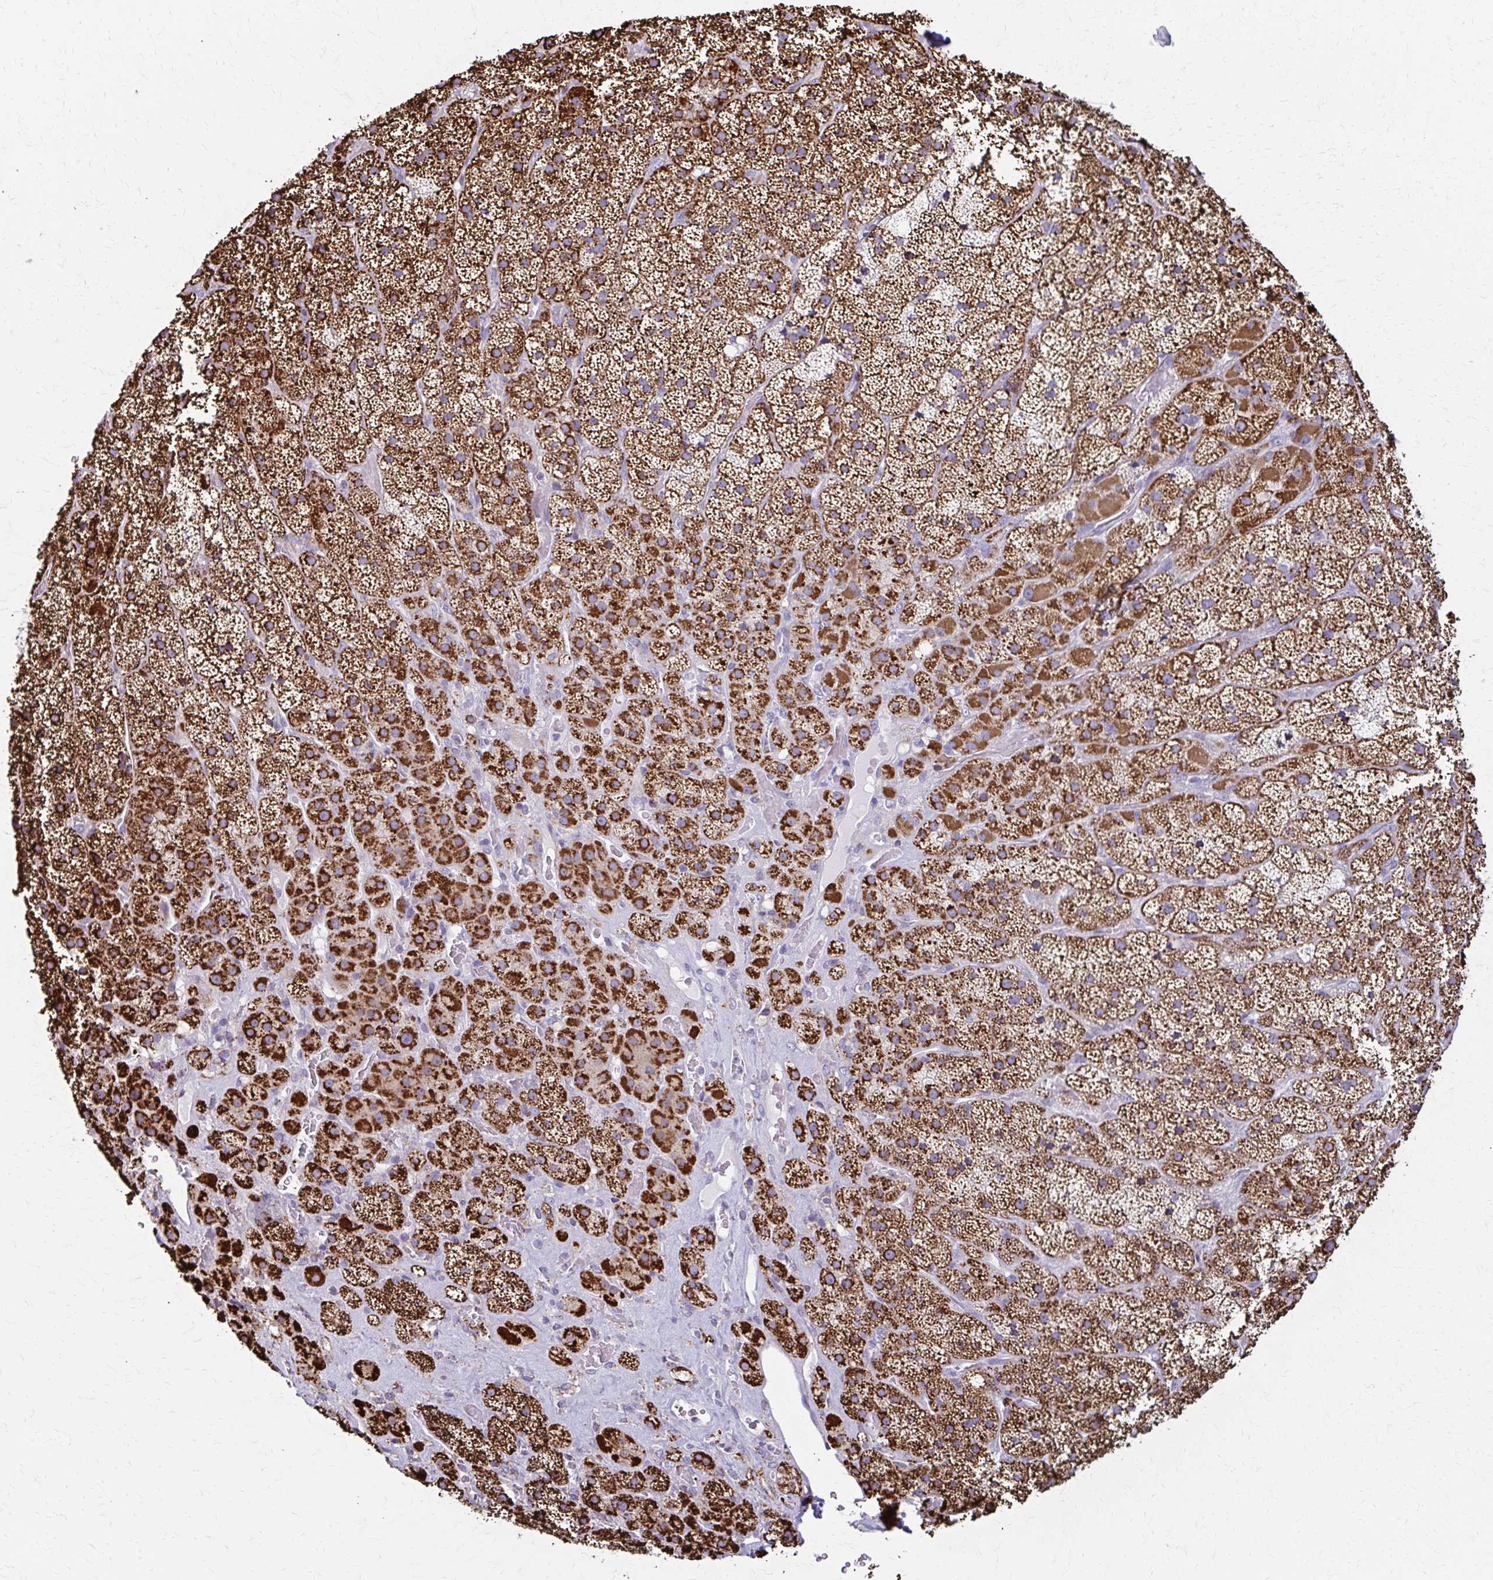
{"staining": {"intensity": "strong", "quantity": ">75%", "location": "cytoplasmic/membranous"}, "tissue": "adrenal gland", "cell_type": "Glandular cells", "image_type": "normal", "snomed": [{"axis": "morphology", "description": "Normal tissue, NOS"}, {"axis": "topography", "description": "Adrenal gland"}], "caption": "Adrenal gland stained with DAB IHC shows high levels of strong cytoplasmic/membranous staining in approximately >75% of glandular cells.", "gene": "TVP23A", "patient": {"sex": "male", "age": 57}}